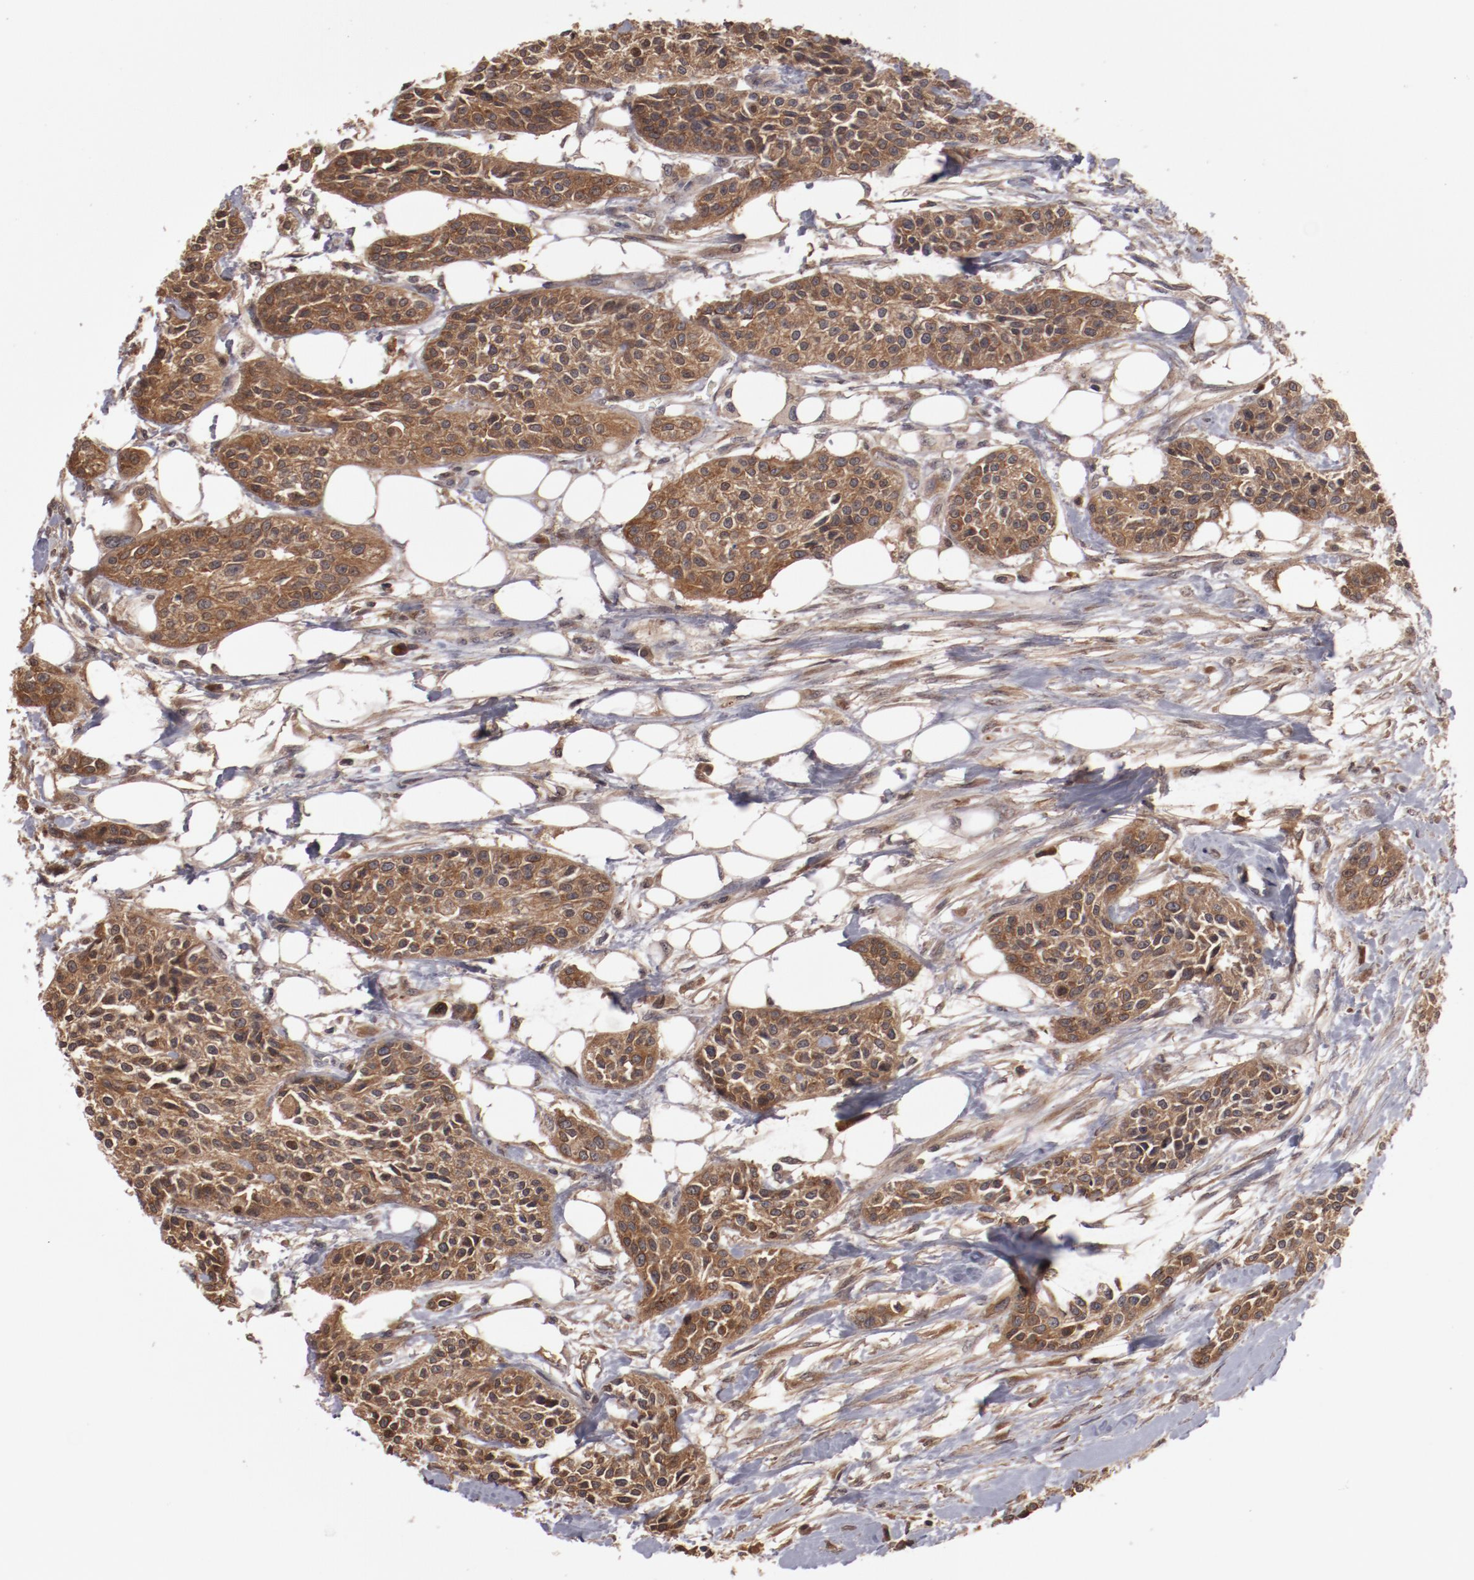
{"staining": {"intensity": "moderate", "quantity": ">75%", "location": "cytoplasmic/membranous"}, "tissue": "urothelial cancer", "cell_type": "Tumor cells", "image_type": "cancer", "snomed": [{"axis": "morphology", "description": "Urothelial carcinoma, High grade"}, {"axis": "topography", "description": "Urinary bladder"}], "caption": "Immunohistochemistry (IHC) image of neoplastic tissue: high-grade urothelial carcinoma stained using immunohistochemistry shows medium levels of moderate protein expression localized specifically in the cytoplasmic/membranous of tumor cells, appearing as a cytoplasmic/membranous brown color.", "gene": "SERPINA7", "patient": {"sex": "male", "age": 56}}